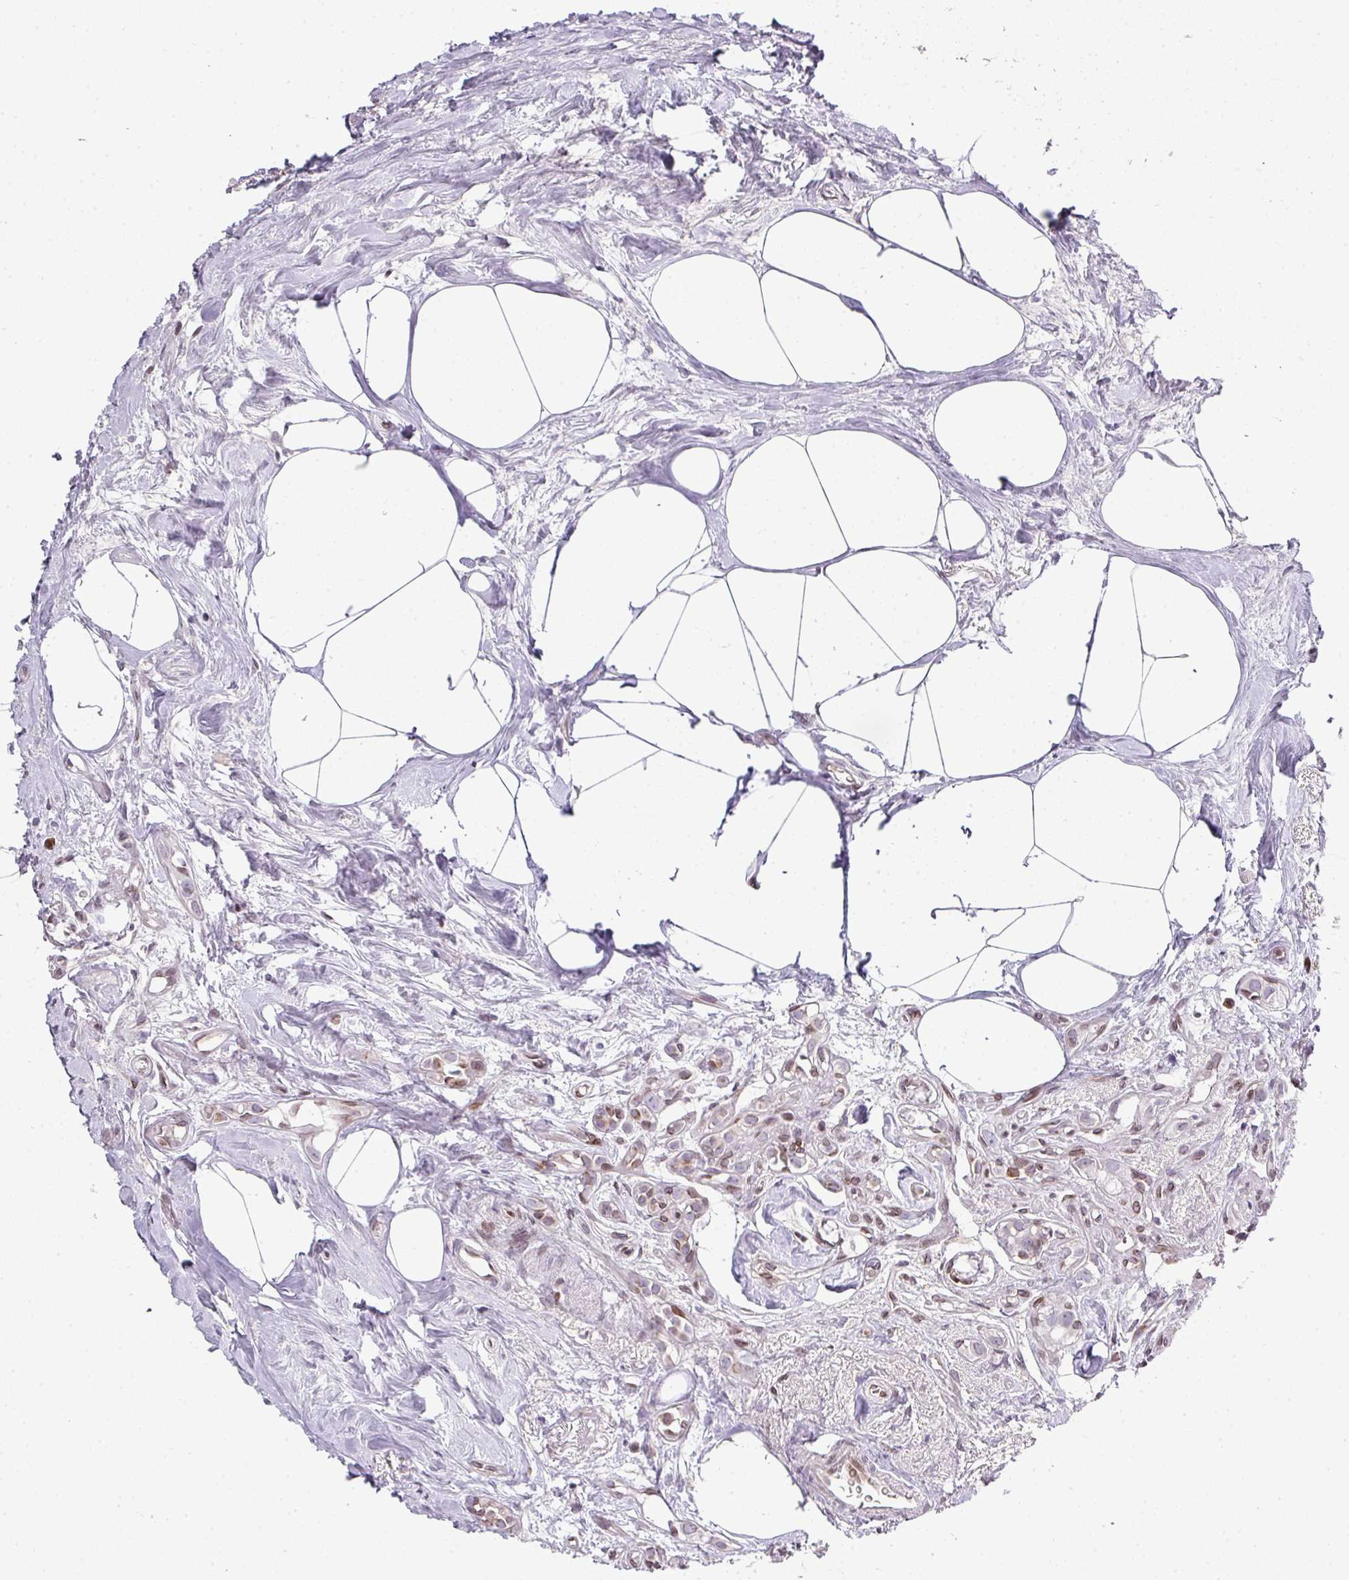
{"staining": {"intensity": "weak", "quantity": "<25%", "location": "nuclear"}, "tissue": "breast cancer", "cell_type": "Tumor cells", "image_type": "cancer", "snomed": [{"axis": "morphology", "description": "Carcinoma, NOS"}, {"axis": "topography", "description": "Breast"}], "caption": "The micrograph shows no staining of tumor cells in breast carcinoma. (DAB (3,3'-diaminobenzidine) IHC with hematoxylin counter stain).", "gene": "PLK1", "patient": {"sex": "female", "age": 60}}